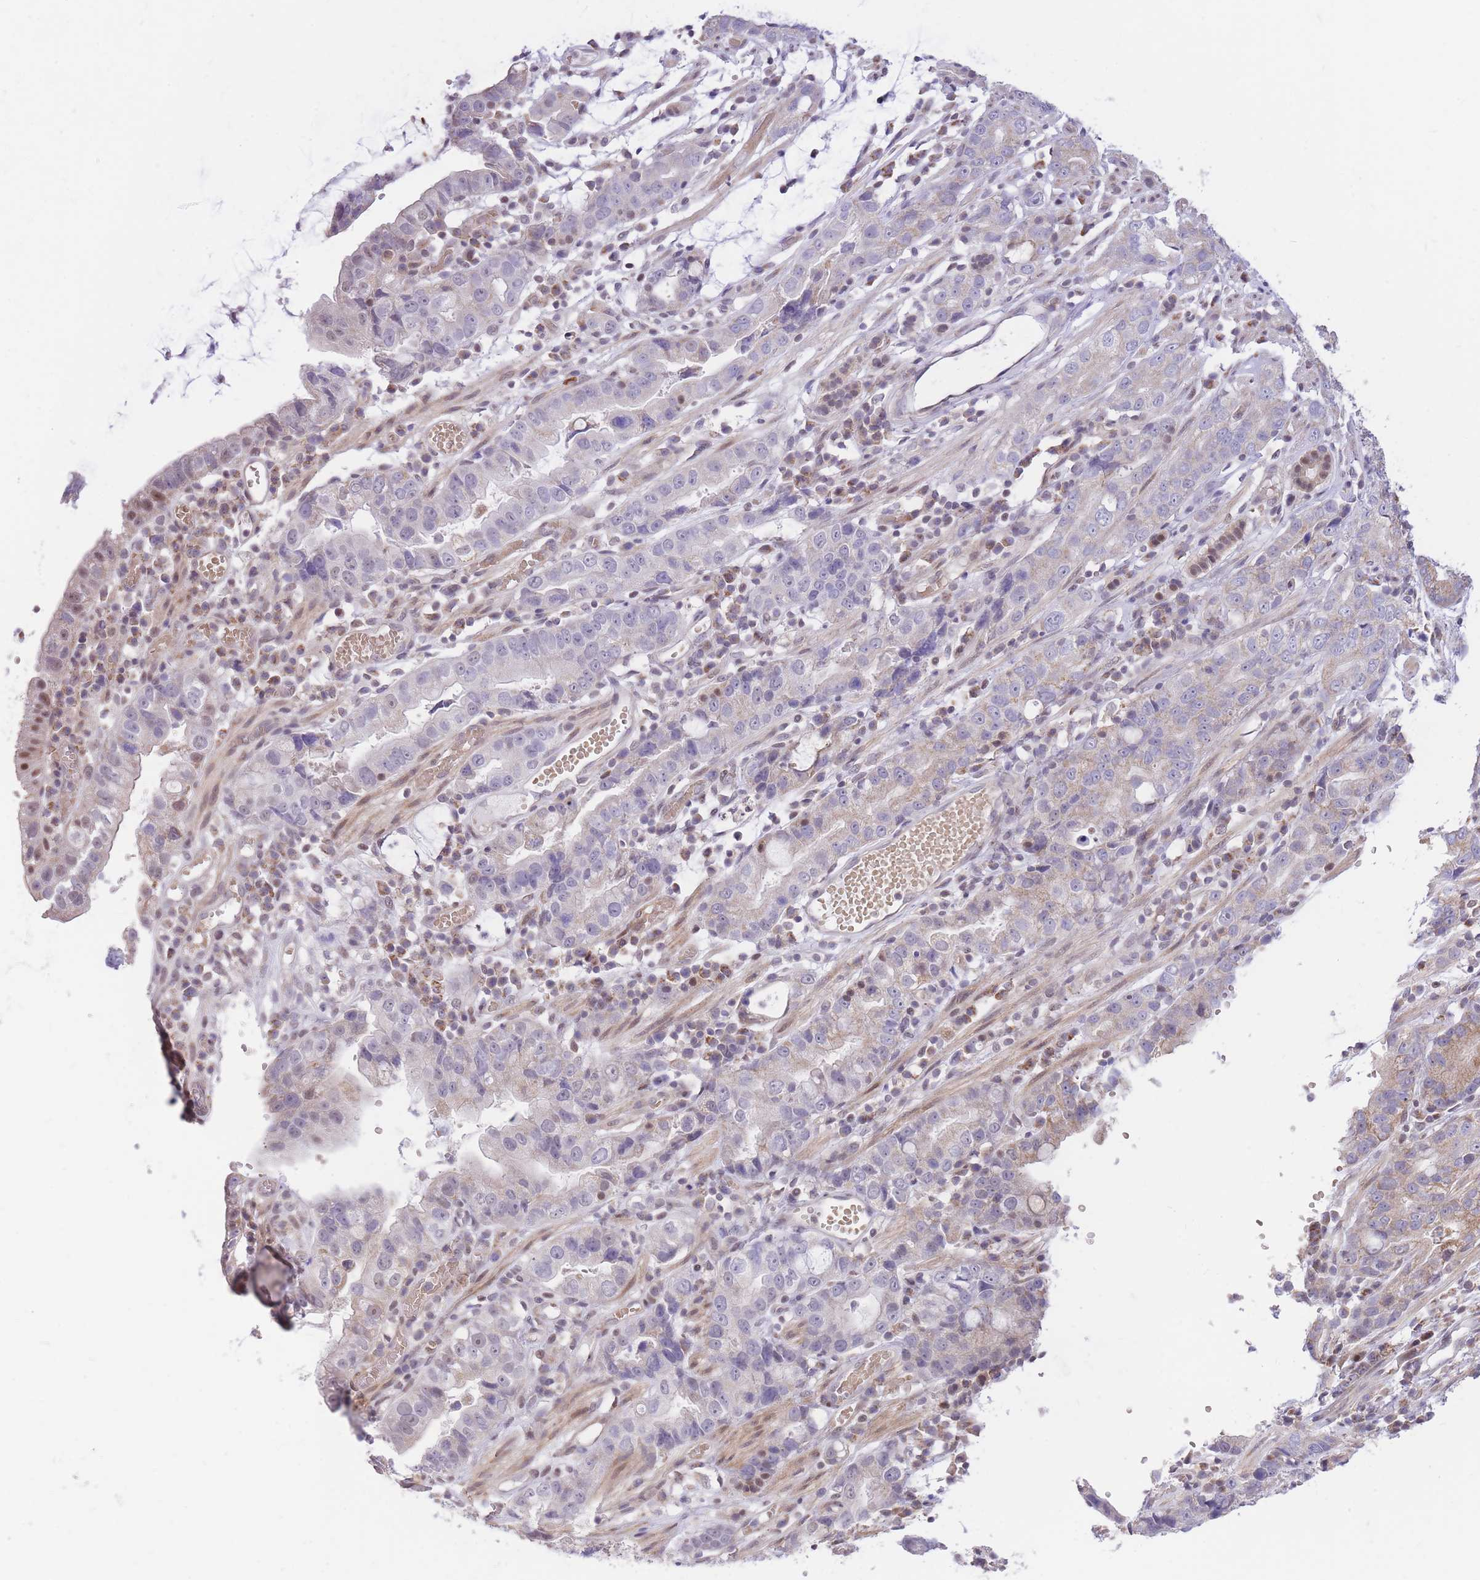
{"staining": {"intensity": "moderate", "quantity": "<25%", "location": "nuclear"}, "tissue": "stomach cancer", "cell_type": "Tumor cells", "image_type": "cancer", "snomed": [{"axis": "morphology", "description": "Adenocarcinoma, NOS"}, {"axis": "topography", "description": "Stomach"}], "caption": "Protein expression analysis of human stomach adenocarcinoma reveals moderate nuclear staining in about <25% of tumor cells.", "gene": "MINDY2", "patient": {"sex": "male", "age": 55}}